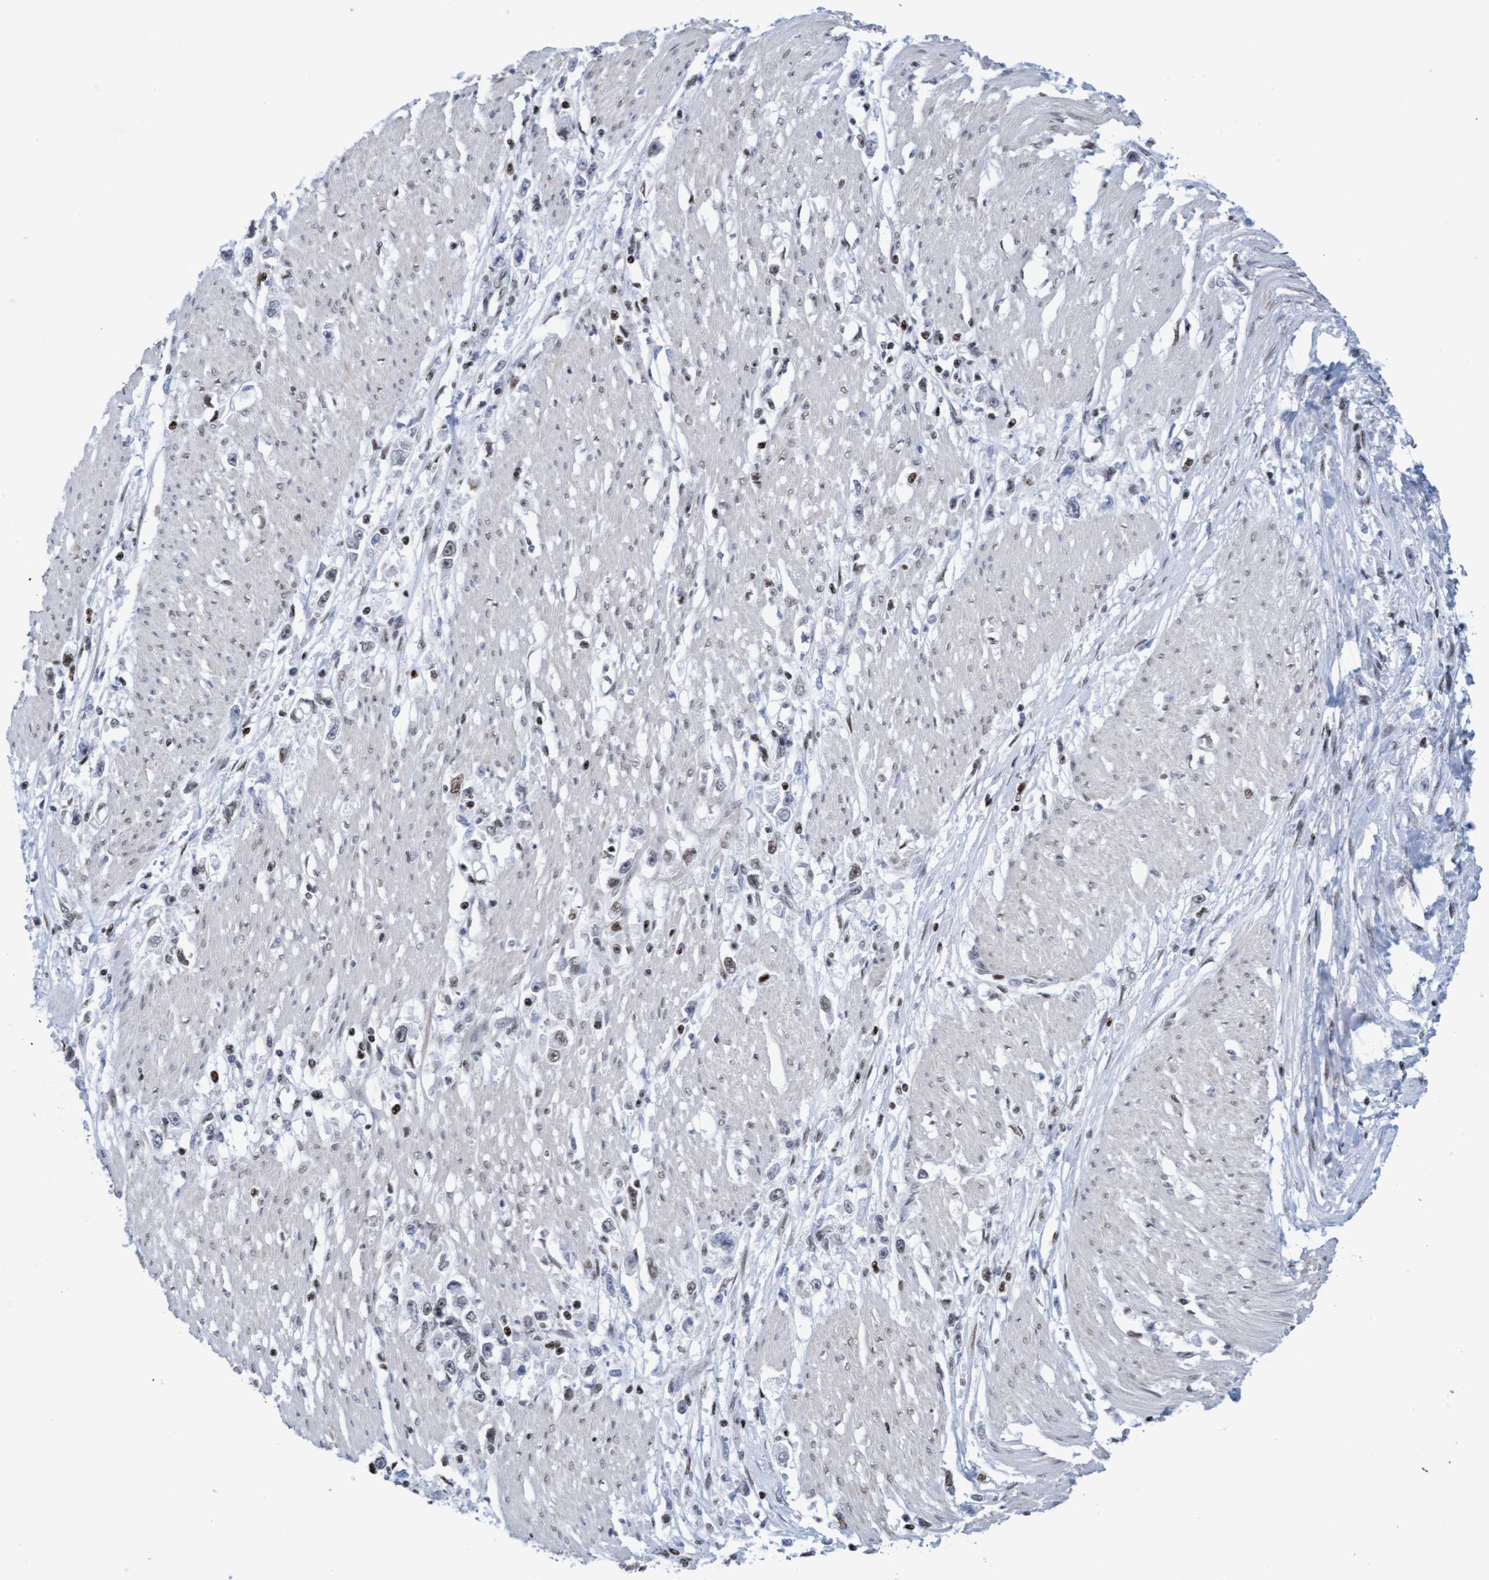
{"staining": {"intensity": "weak", "quantity": "<25%", "location": "nuclear"}, "tissue": "stomach cancer", "cell_type": "Tumor cells", "image_type": "cancer", "snomed": [{"axis": "morphology", "description": "Adenocarcinoma, NOS"}, {"axis": "topography", "description": "Stomach"}], "caption": "IHC micrograph of neoplastic tissue: stomach adenocarcinoma stained with DAB displays no significant protein positivity in tumor cells. Brightfield microscopy of immunohistochemistry stained with DAB (3,3'-diaminobenzidine) (brown) and hematoxylin (blue), captured at high magnification.", "gene": "GLRX2", "patient": {"sex": "female", "age": 59}}